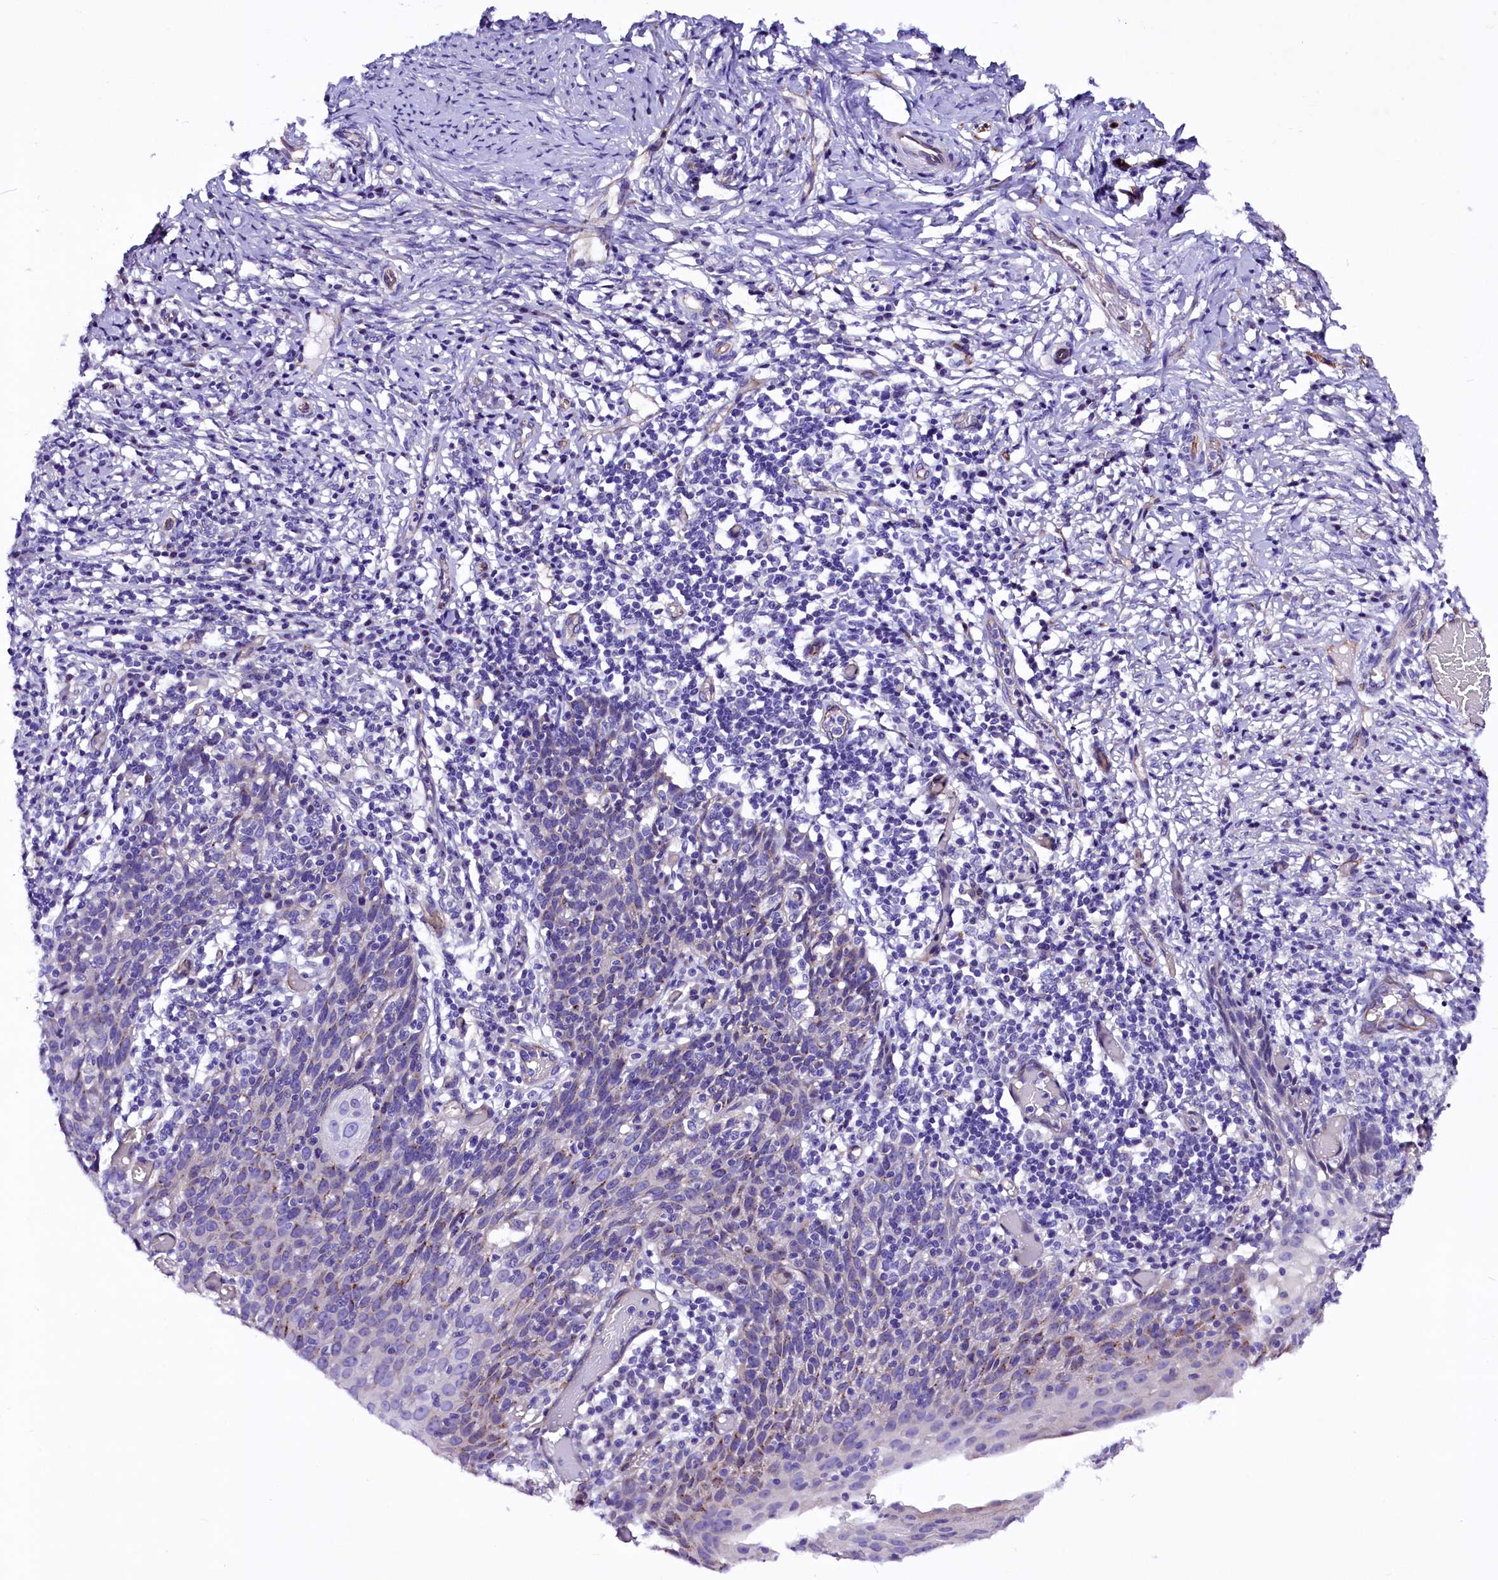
{"staining": {"intensity": "moderate", "quantity": "<25%", "location": "cytoplasmic/membranous"}, "tissue": "cervical cancer", "cell_type": "Tumor cells", "image_type": "cancer", "snomed": [{"axis": "morphology", "description": "Squamous cell carcinoma, NOS"}, {"axis": "topography", "description": "Cervix"}], "caption": "Tumor cells display moderate cytoplasmic/membranous staining in about <25% of cells in cervical cancer. Using DAB (brown) and hematoxylin (blue) stains, captured at high magnification using brightfield microscopy.", "gene": "SLF1", "patient": {"sex": "female", "age": 50}}